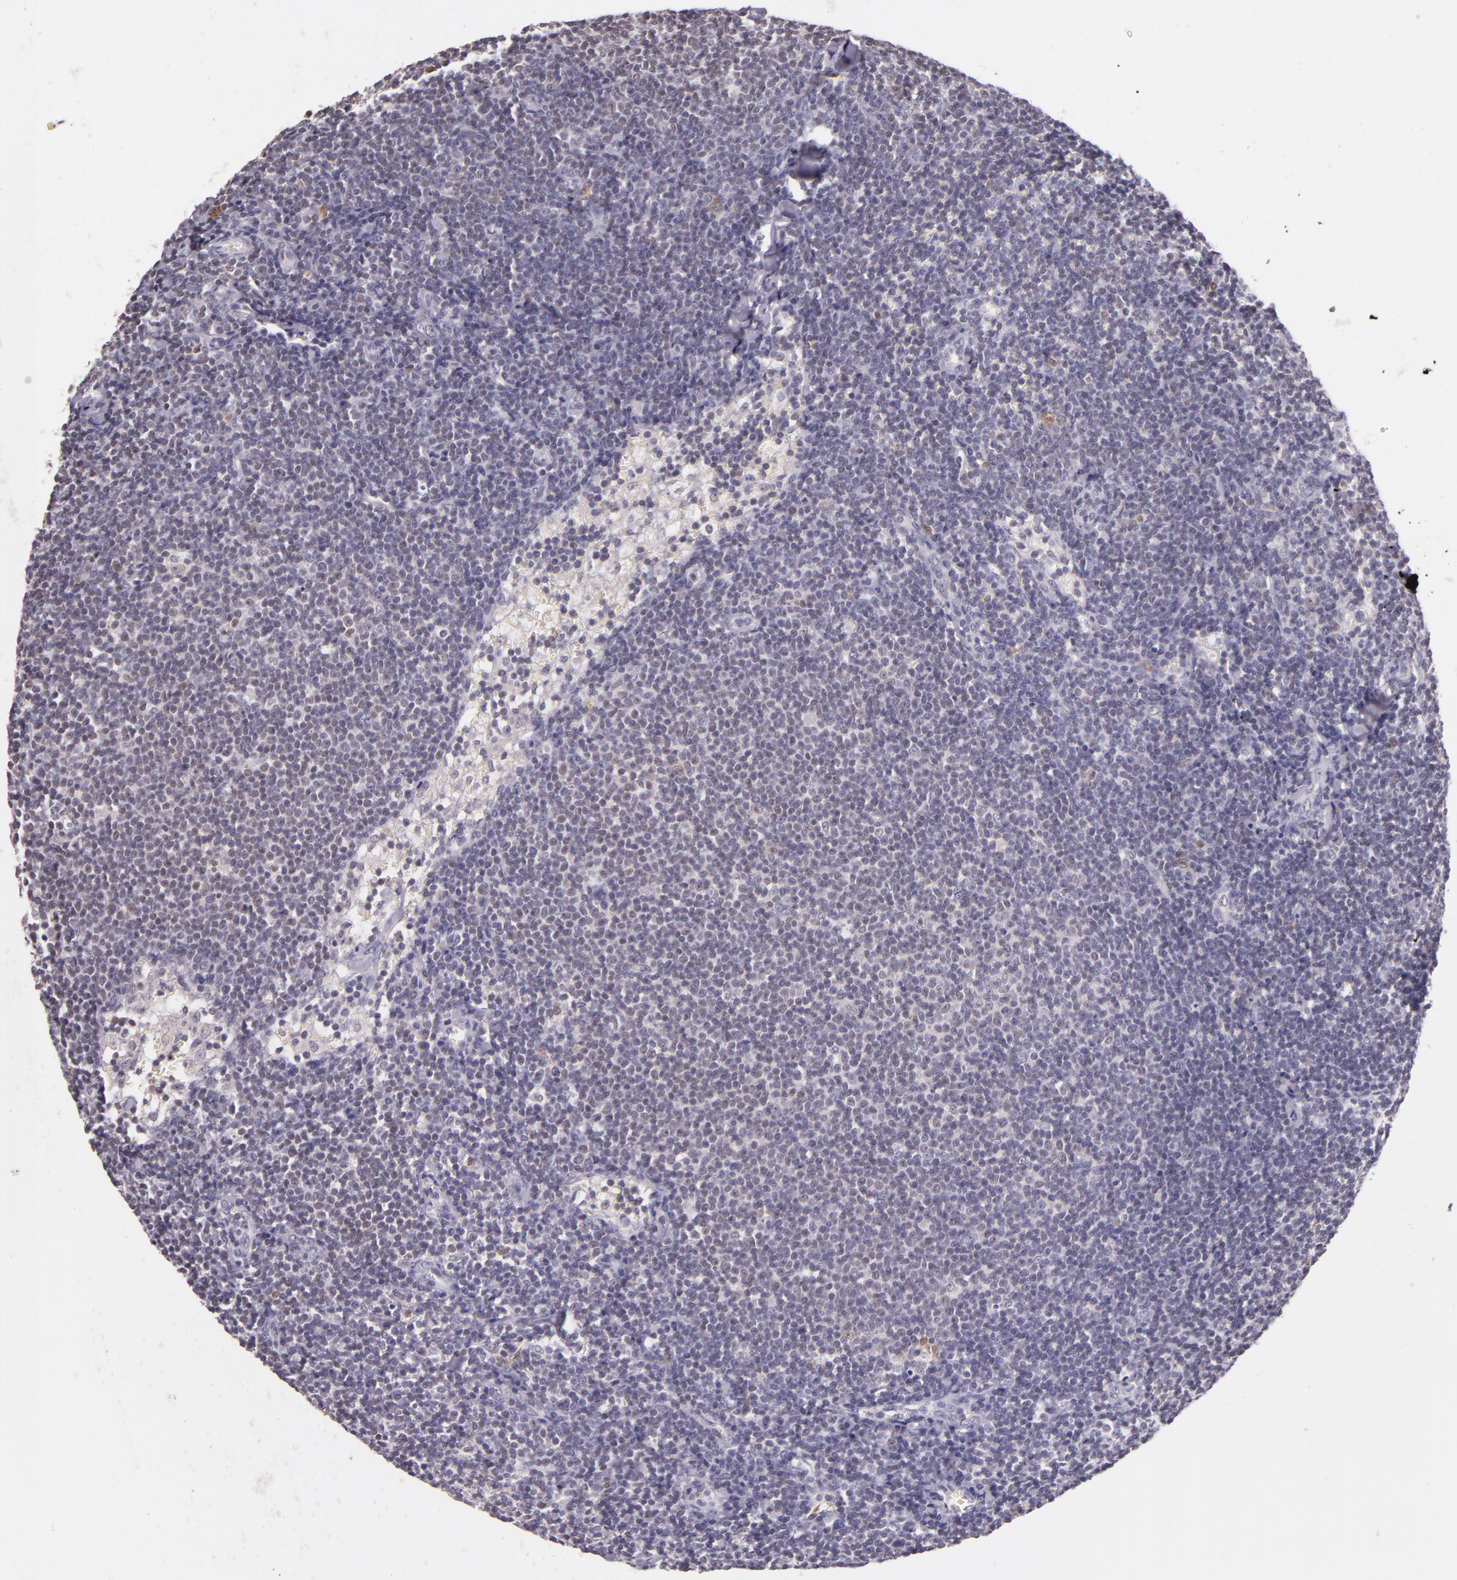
{"staining": {"intensity": "weak", "quantity": "<25%", "location": "cytoplasmic/membranous"}, "tissue": "lymphoma", "cell_type": "Tumor cells", "image_type": "cancer", "snomed": [{"axis": "morphology", "description": "Malignant lymphoma, non-Hodgkin's type, Low grade"}, {"axis": "topography", "description": "Lymph node"}], "caption": "An immunohistochemistry (IHC) photomicrograph of lymphoma is shown. There is no staining in tumor cells of lymphoma.", "gene": "HSPA8", "patient": {"sex": "male", "age": 65}}